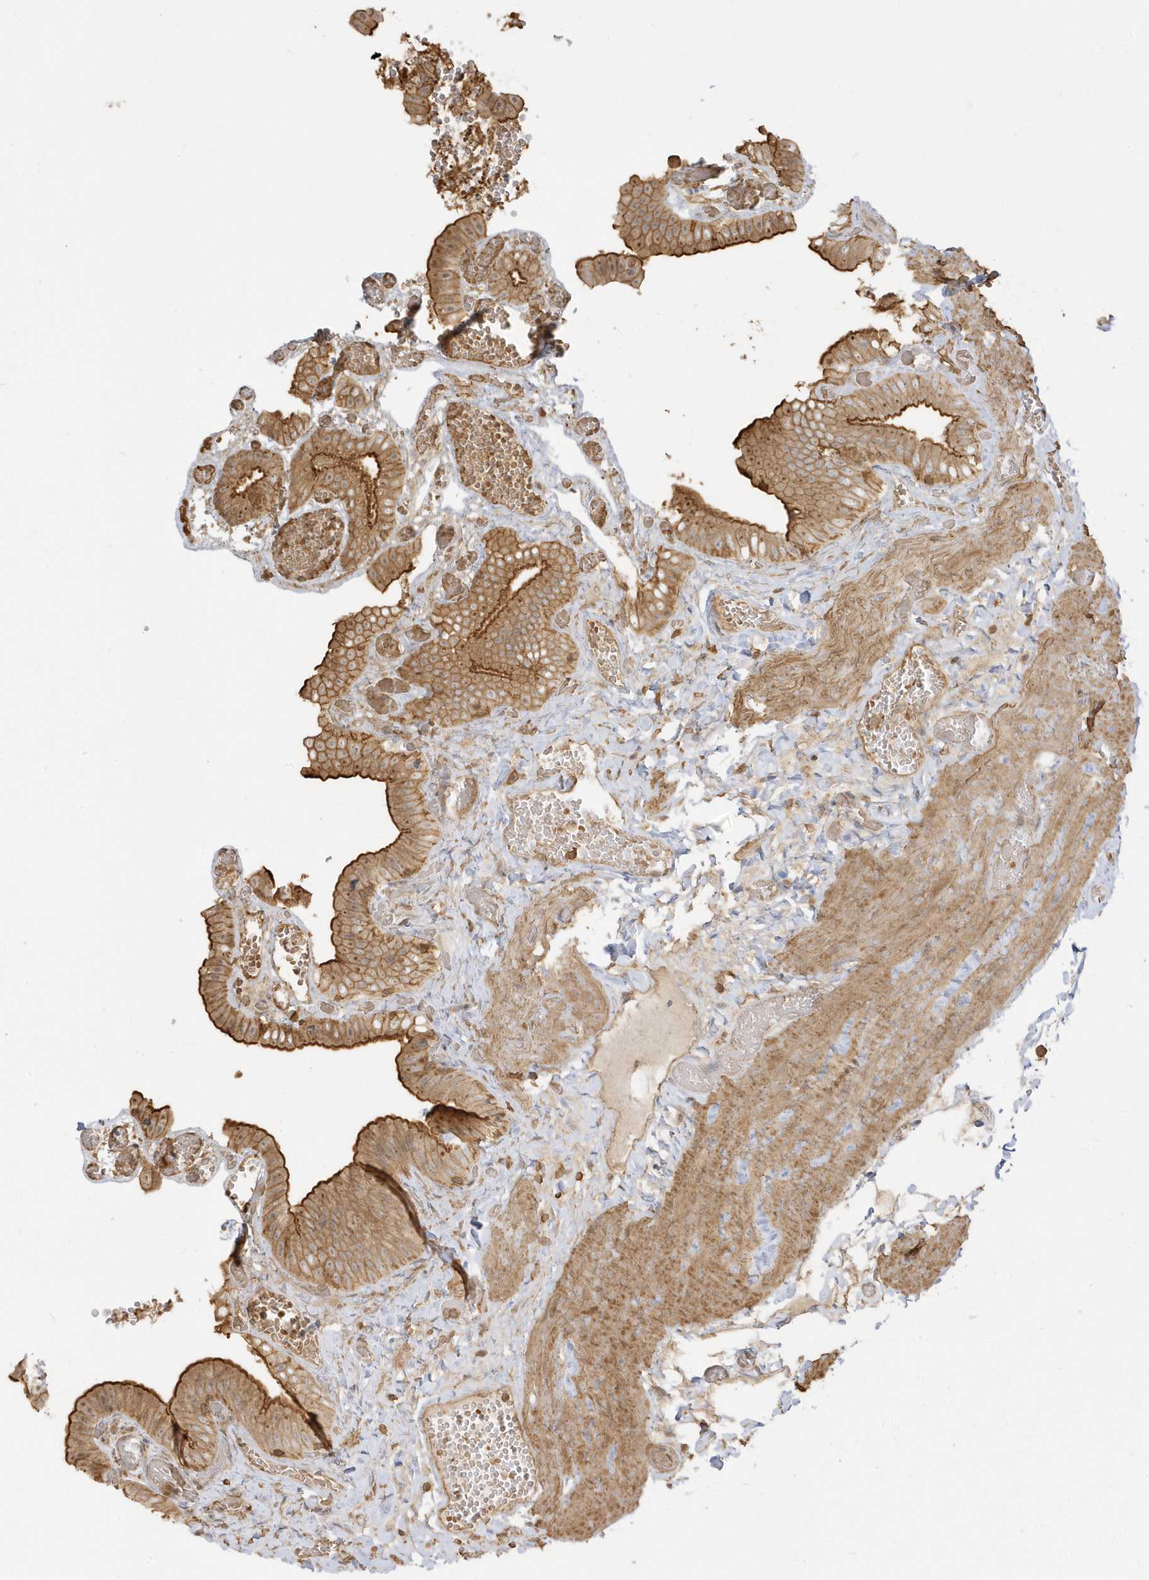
{"staining": {"intensity": "moderate", "quantity": ">75%", "location": "cytoplasmic/membranous"}, "tissue": "gallbladder", "cell_type": "Glandular cells", "image_type": "normal", "snomed": [{"axis": "morphology", "description": "Normal tissue, NOS"}, {"axis": "topography", "description": "Gallbladder"}], "caption": "Protein staining of unremarkable gallbladder demonstrates moderate cytoplasmic/membranous staining in approximately >75% of glandular cells. (DAB (3,3'-diaminobenzidine) = brown stain, brightfield microscopy at high magnification).", "gene": "ZBTB8A", "patient": {"sex": "female", "age": 64}}